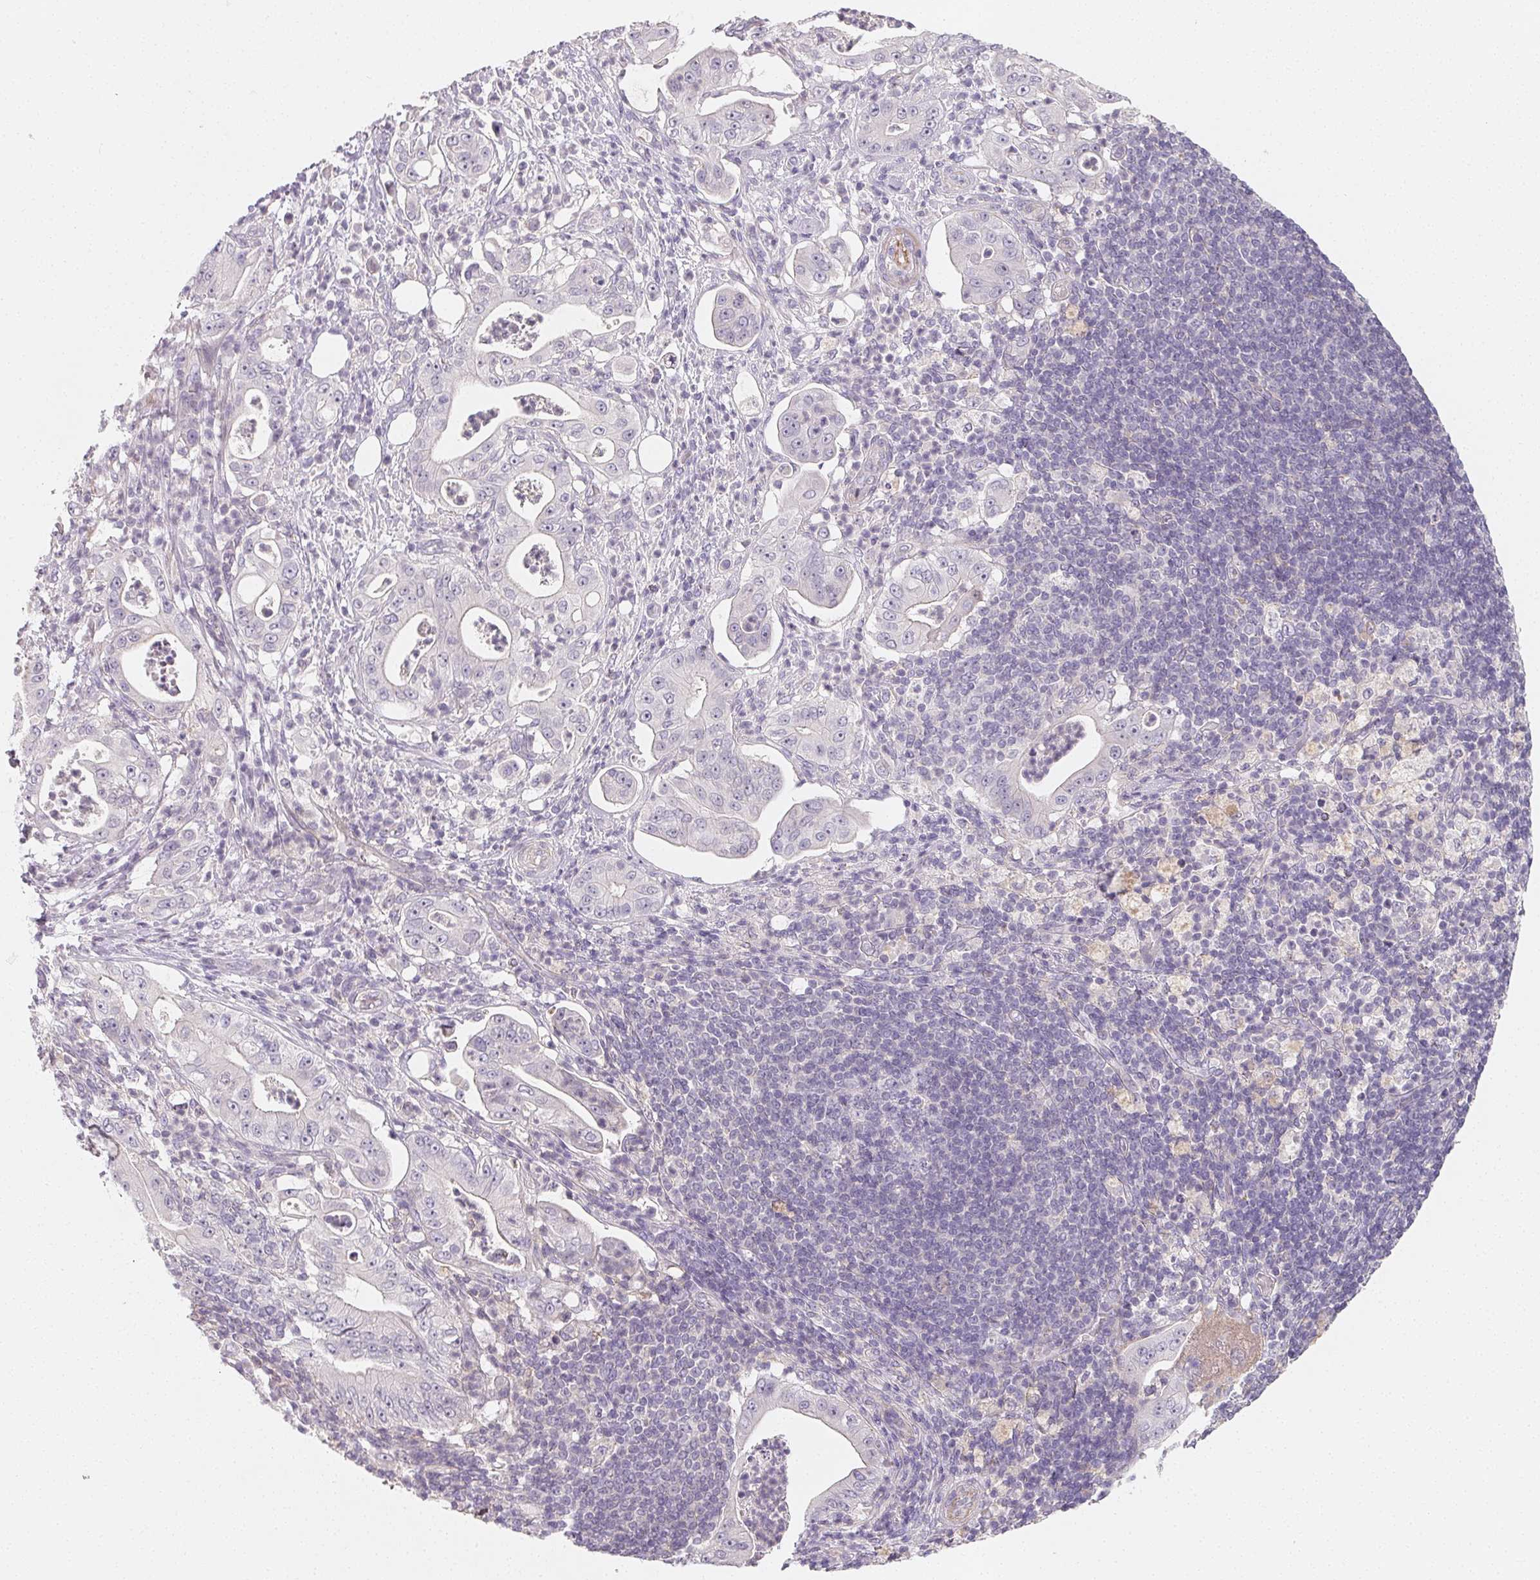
{"staining": {"intensity": "negative", "quantity": "none", "location": "none"}, "tissue": "pancreatic cancer", "cell_type": "Tumor cells", "image_type": "cancer", "snomed": [{"axis": "morphology", "description": "Adenocarcinoma, NOS"}, {"axis": "topography", "description": "Pancreas"}], "caption": "Tumor cells are negative for brown protein staining in adenocarcinoma (pancreatic).", "gene": "LRRC23", "patient": {"sex": "male", "age": 71}}